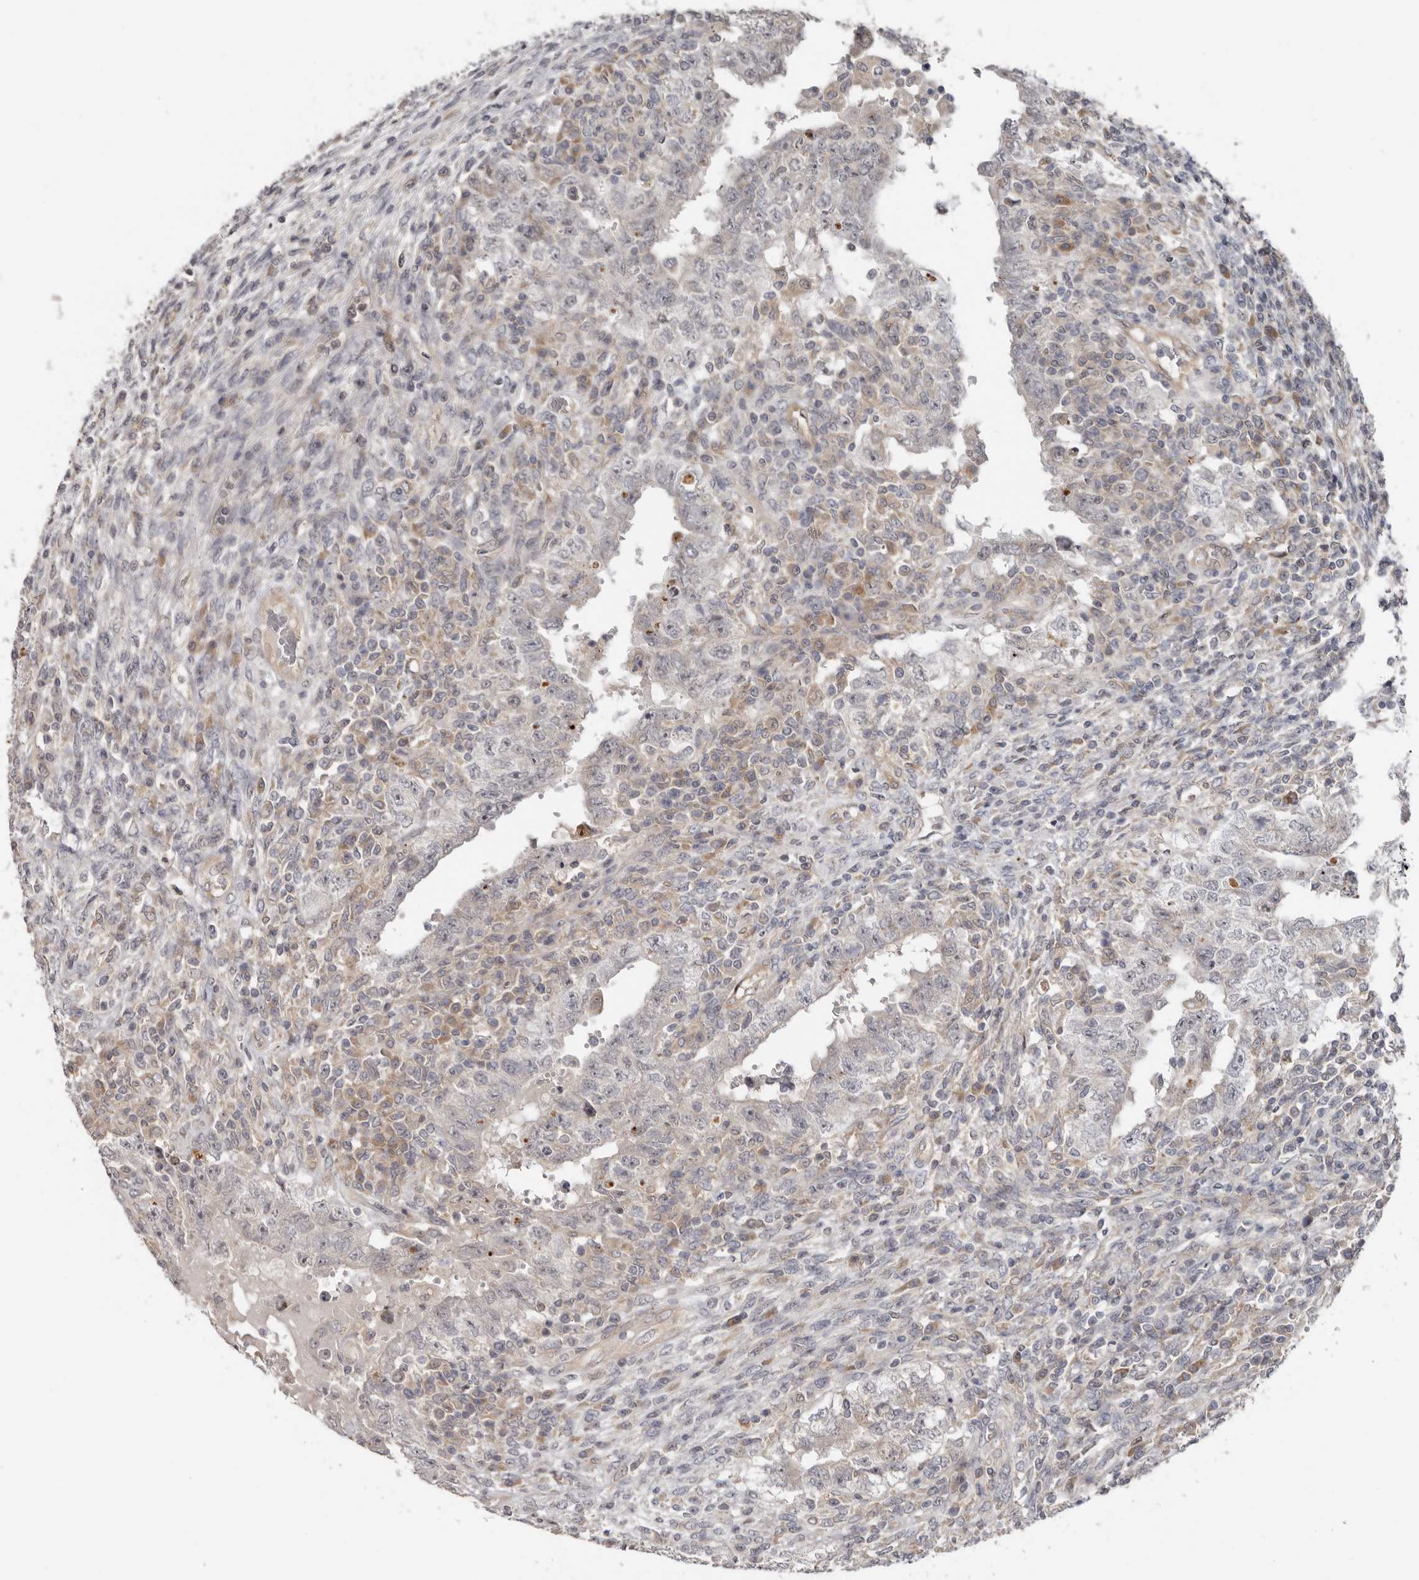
{"staining": {"intensity": "negative", "quantity": "none", "location": "none"}, "tissue": "testis cancer", "cell_type": "Tumor cells", "image_type": "cancer", "snomed": [{"axis": "morphology", "description": "Carcinoma, Embryonal, NOS"}, {"axis": "topography", "description": "Testis"}], "caption": "Immunohistochemical staining of testis embryonal carcinoma exhibits no significant staining in tumor cells.", "gene": "BAD", "patient": {"sex": "male", "age": 26}}